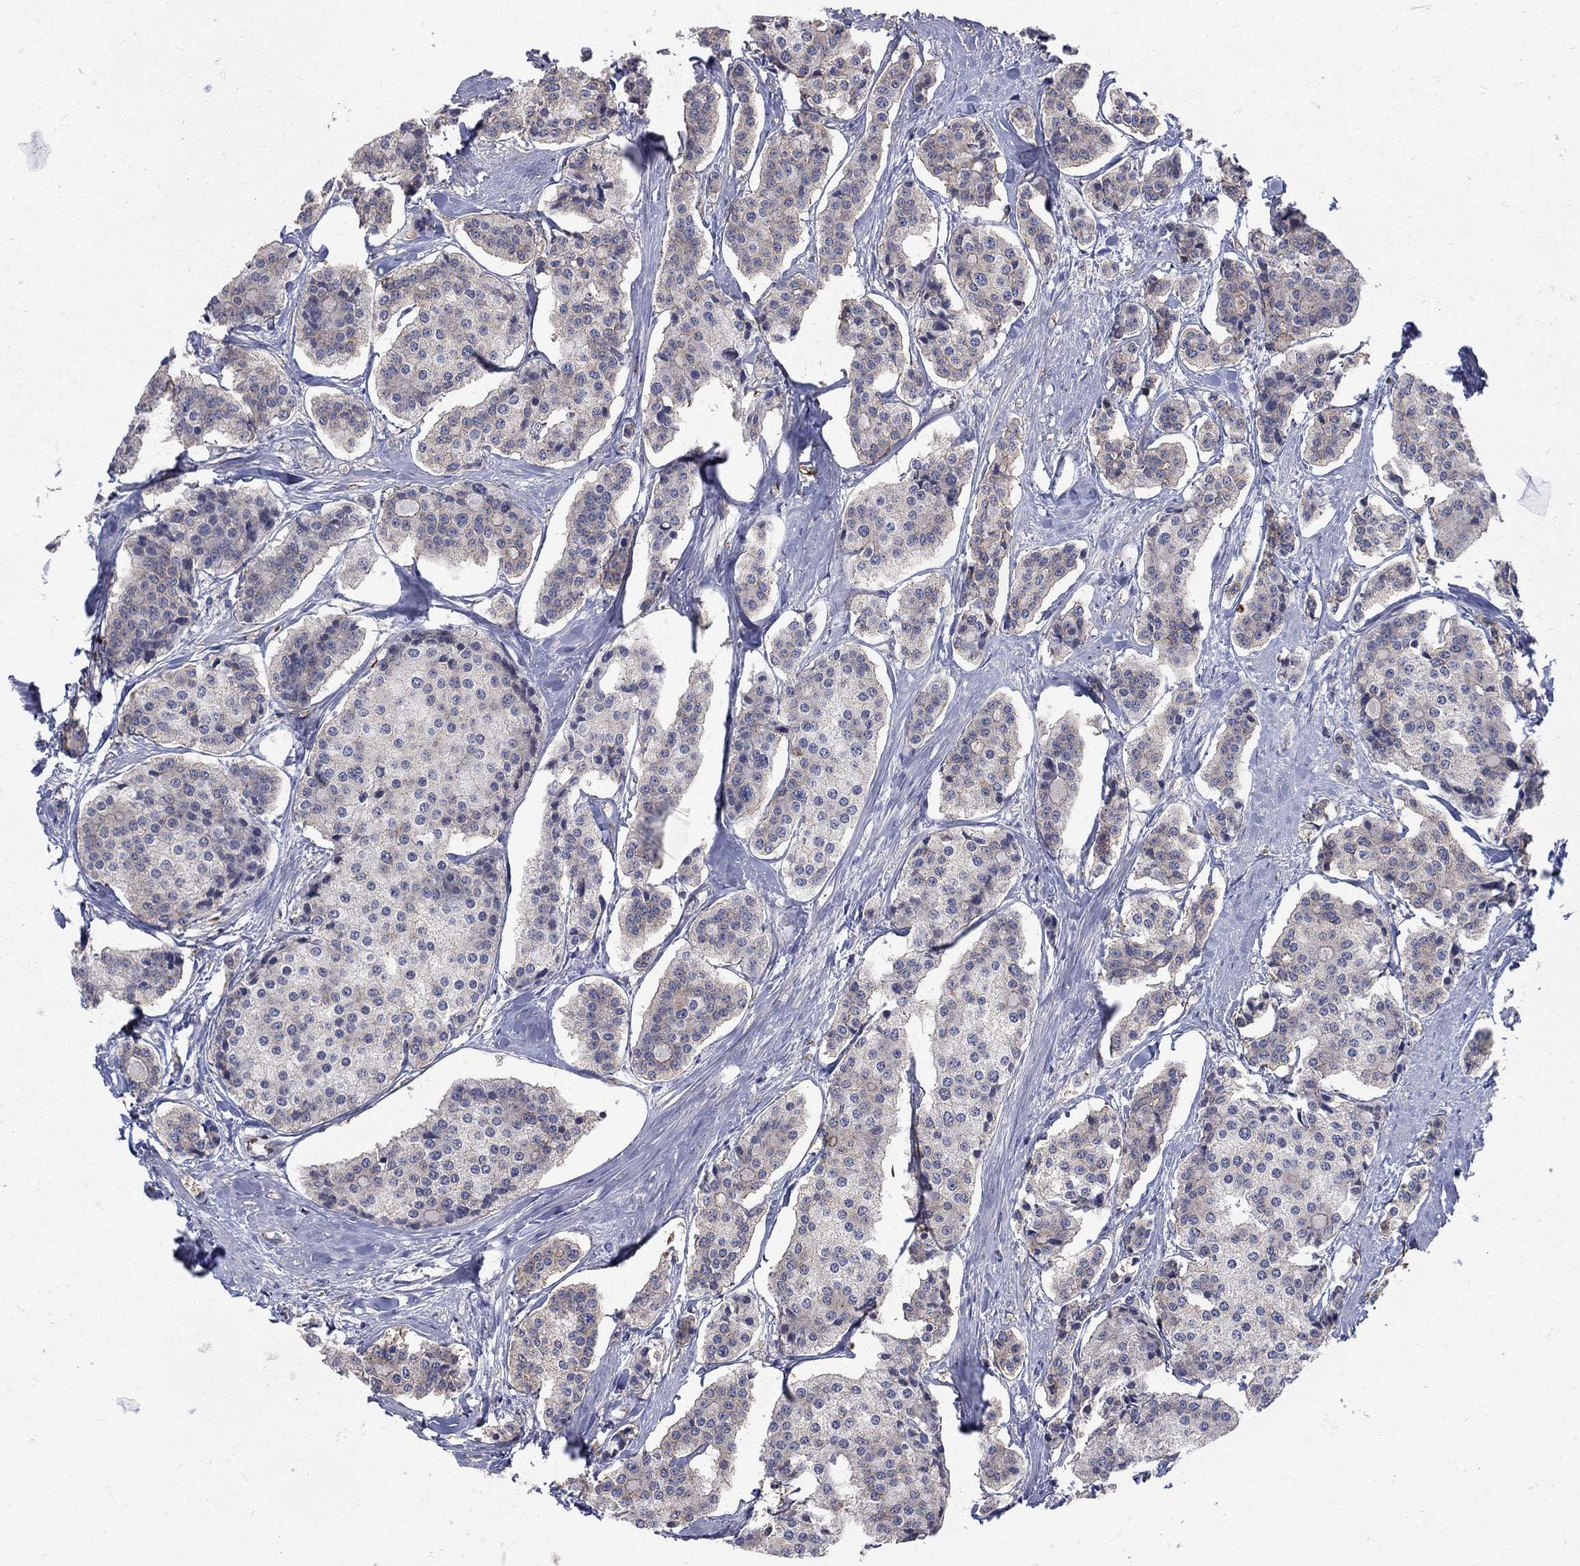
{"staining": {"intensity": "negative", "quantity": "none", "location": "none"}, "tissue": "carcinoid", "cell_type": "Tumor cells", "image_type": "cancer", "snomed": [{"axis": "morphology", "description": "Carcinoid, malignant, NOS"}, {"axis": "topography", "description": "Small intestine"}], "caption": "There is no significant positivity in tumor cells of carcinoid.", "gene": "SEPTIN8", "patient": {"sex": "female", "age": 65}}